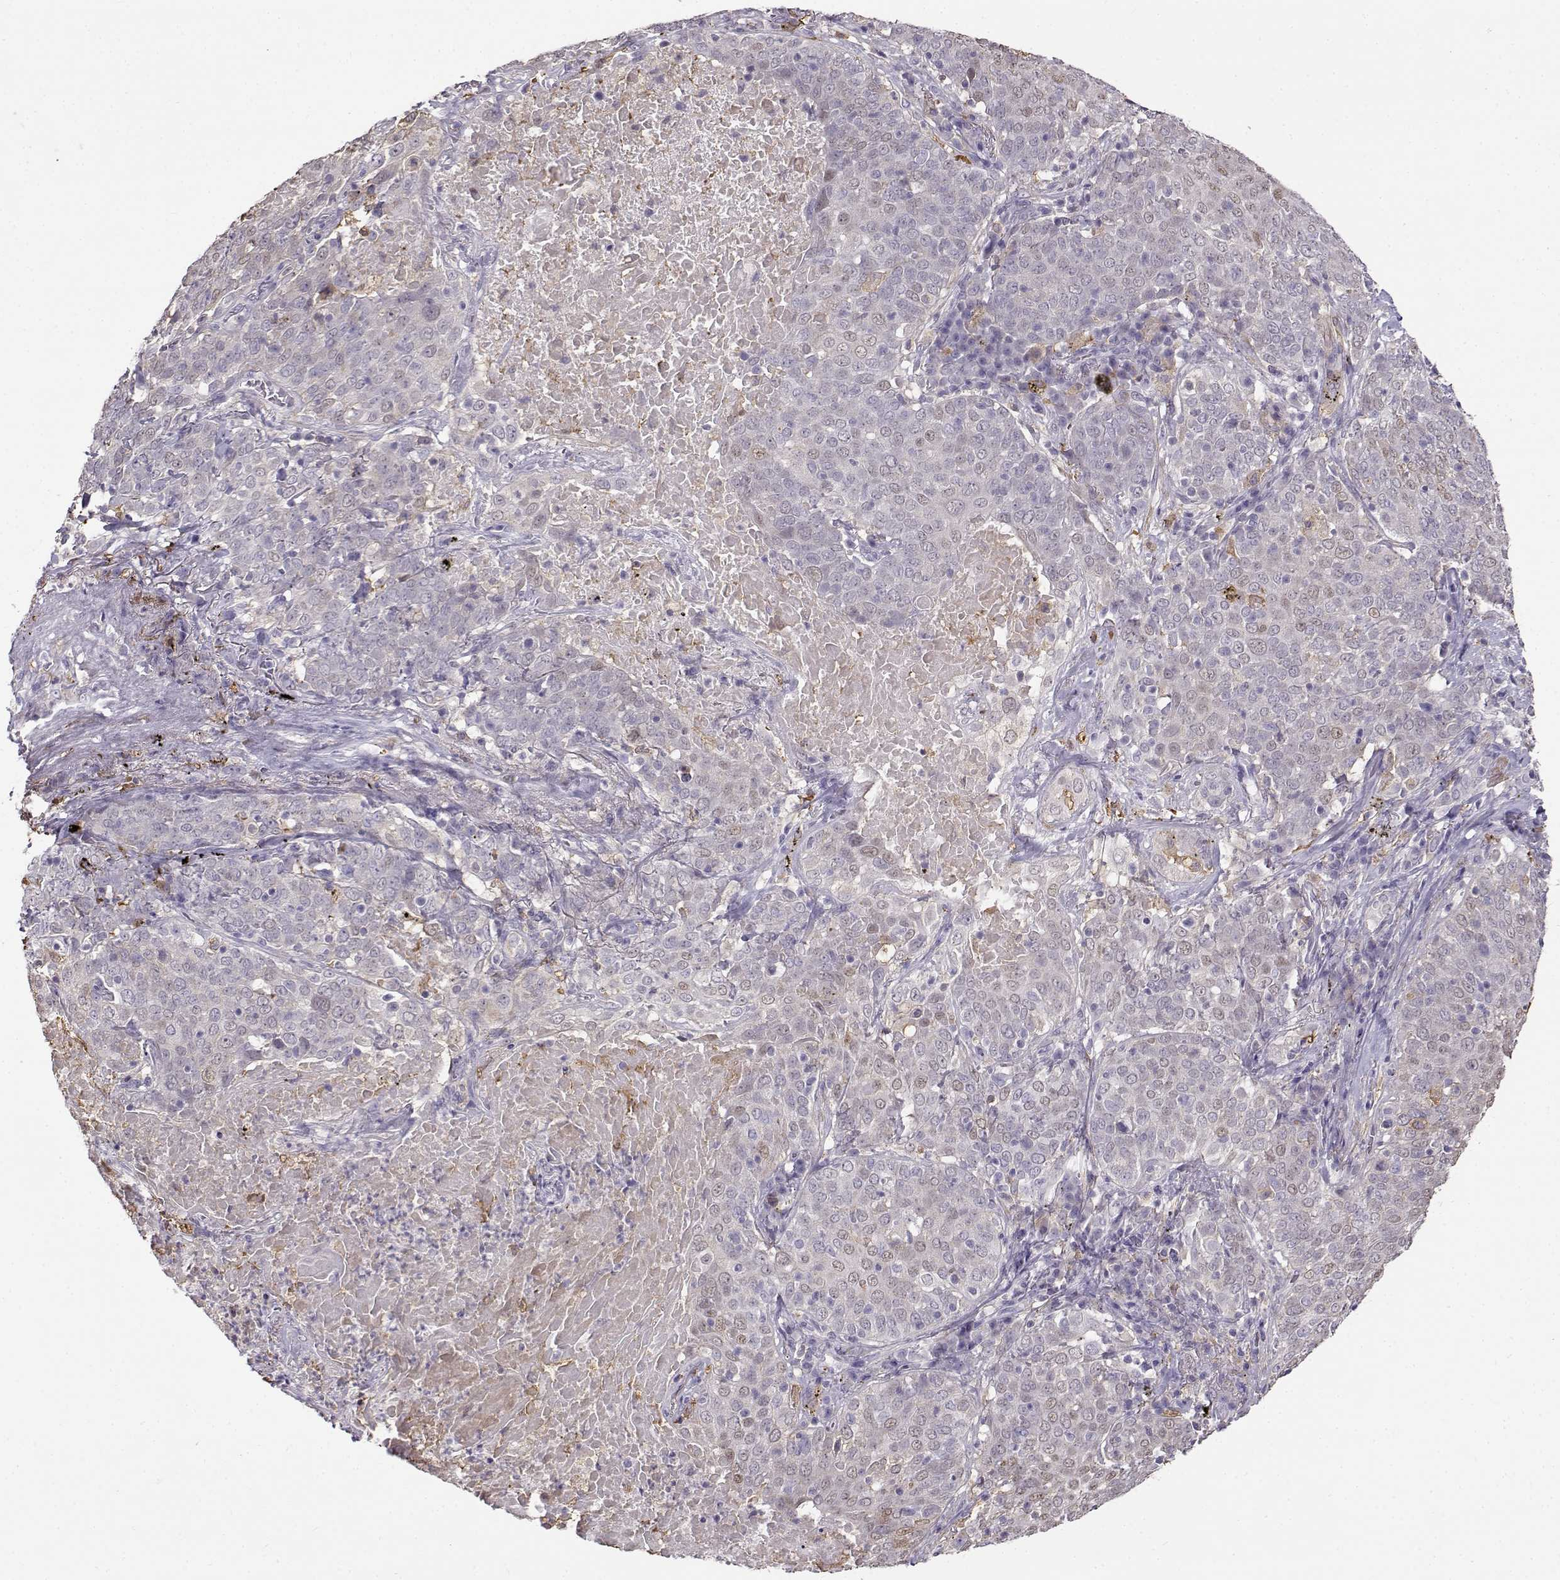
{"staining": {"intensity": "negative", "quantity": "none", "location": "none"}, "tissue": "lung cancer", "cell_type": "Tumor cells", "image_type": "cancer", "snomed": [{"axis": "morphology", "description": "Squamous cell carcinoma, NOS"}, {"axis": "topography", "description": "Lung"}], "caption": "The immunohistochemistry (IHC) histopathology image has no significant positivity in tumor cells of lung squamous cell carcinoma tissue. (IHC, brightfield microscopy, high magnification).", "gene": "UCP3", "patient": {"sex": "male", "age": 82}}